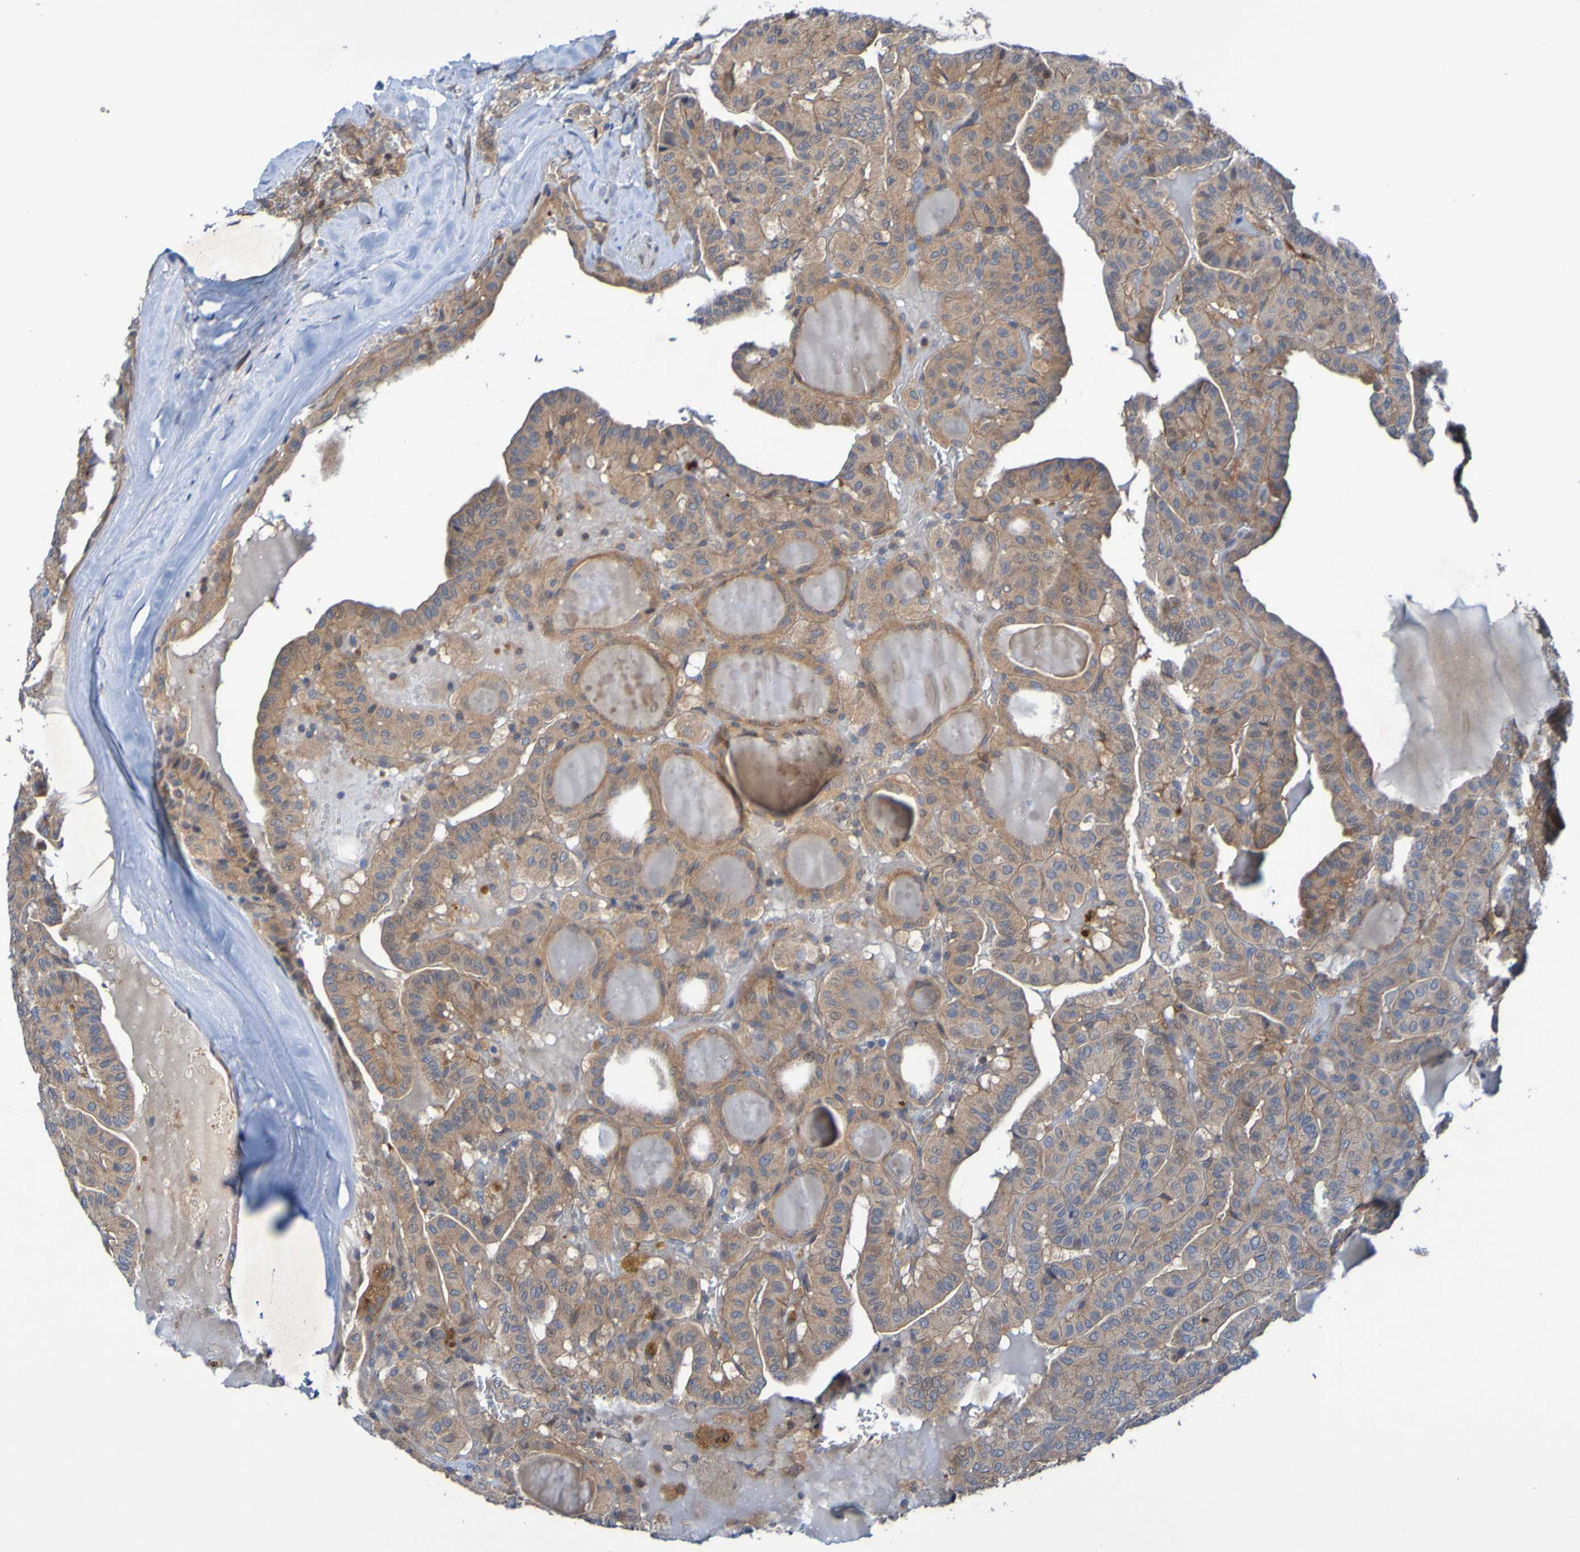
{"staining": {"intensity": "moderate", "quantity": ">75%", "location": "cytoplasmic/membranous"}, "tissue": "head and neck cancer", "cell_type": "Tumor cells", "image_type": "cancer", "snomed": [{"axis": "morphology", "description": "Squamous cell carcinoma, NOS"}, {"axis": "topography", "description": "Oral tissue"}, {"axis": "topography", "description": "Head-Neck"}], "caption": "This image displays IHC staining of human head and neck cancer (squamous cell carcinoma), with medium moderate cytoplasmic/membranous staining in about >75% of tumor cells.", "gene": "SDK1", "patient": {"sex": "female", "age": 50}}